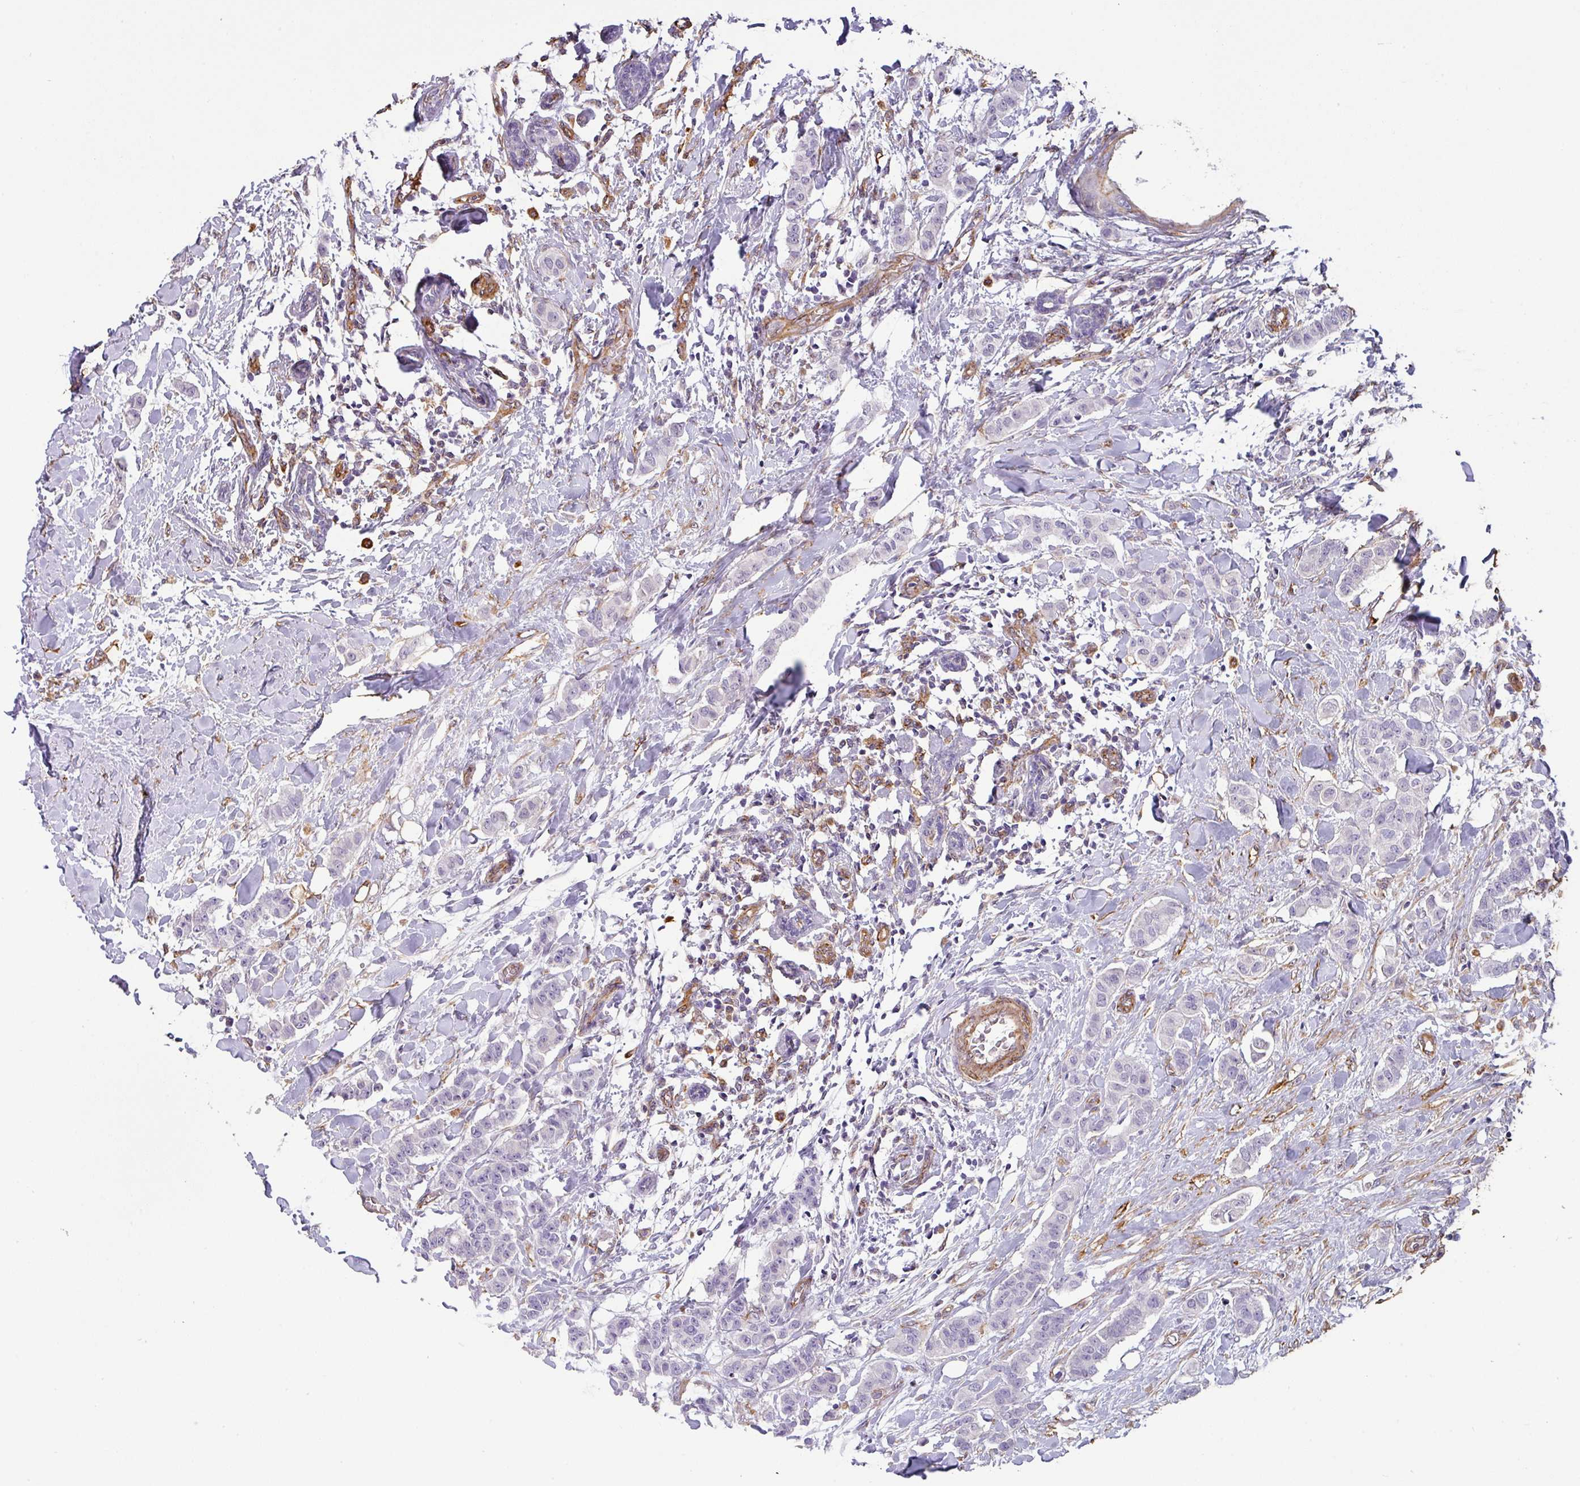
{"staining": {"intensity": "negative", "quantity": "none", "location": "none"}, "tissue": "breast cancer", "cell_type": "Tumor cells", "image_type": "cancer", "snomed": [{"axis": "morphology", "description": "Duct carcinoma"}, {"axis": "topography", "description": "Breast"}], "caption": "Immunohistochemical staining of human invasive ductal carcinoma (breast) exhibits no significant expression in tumor cells.", "gene": "ZNF280C", "patient": {"sex": "female", "age": 40}}